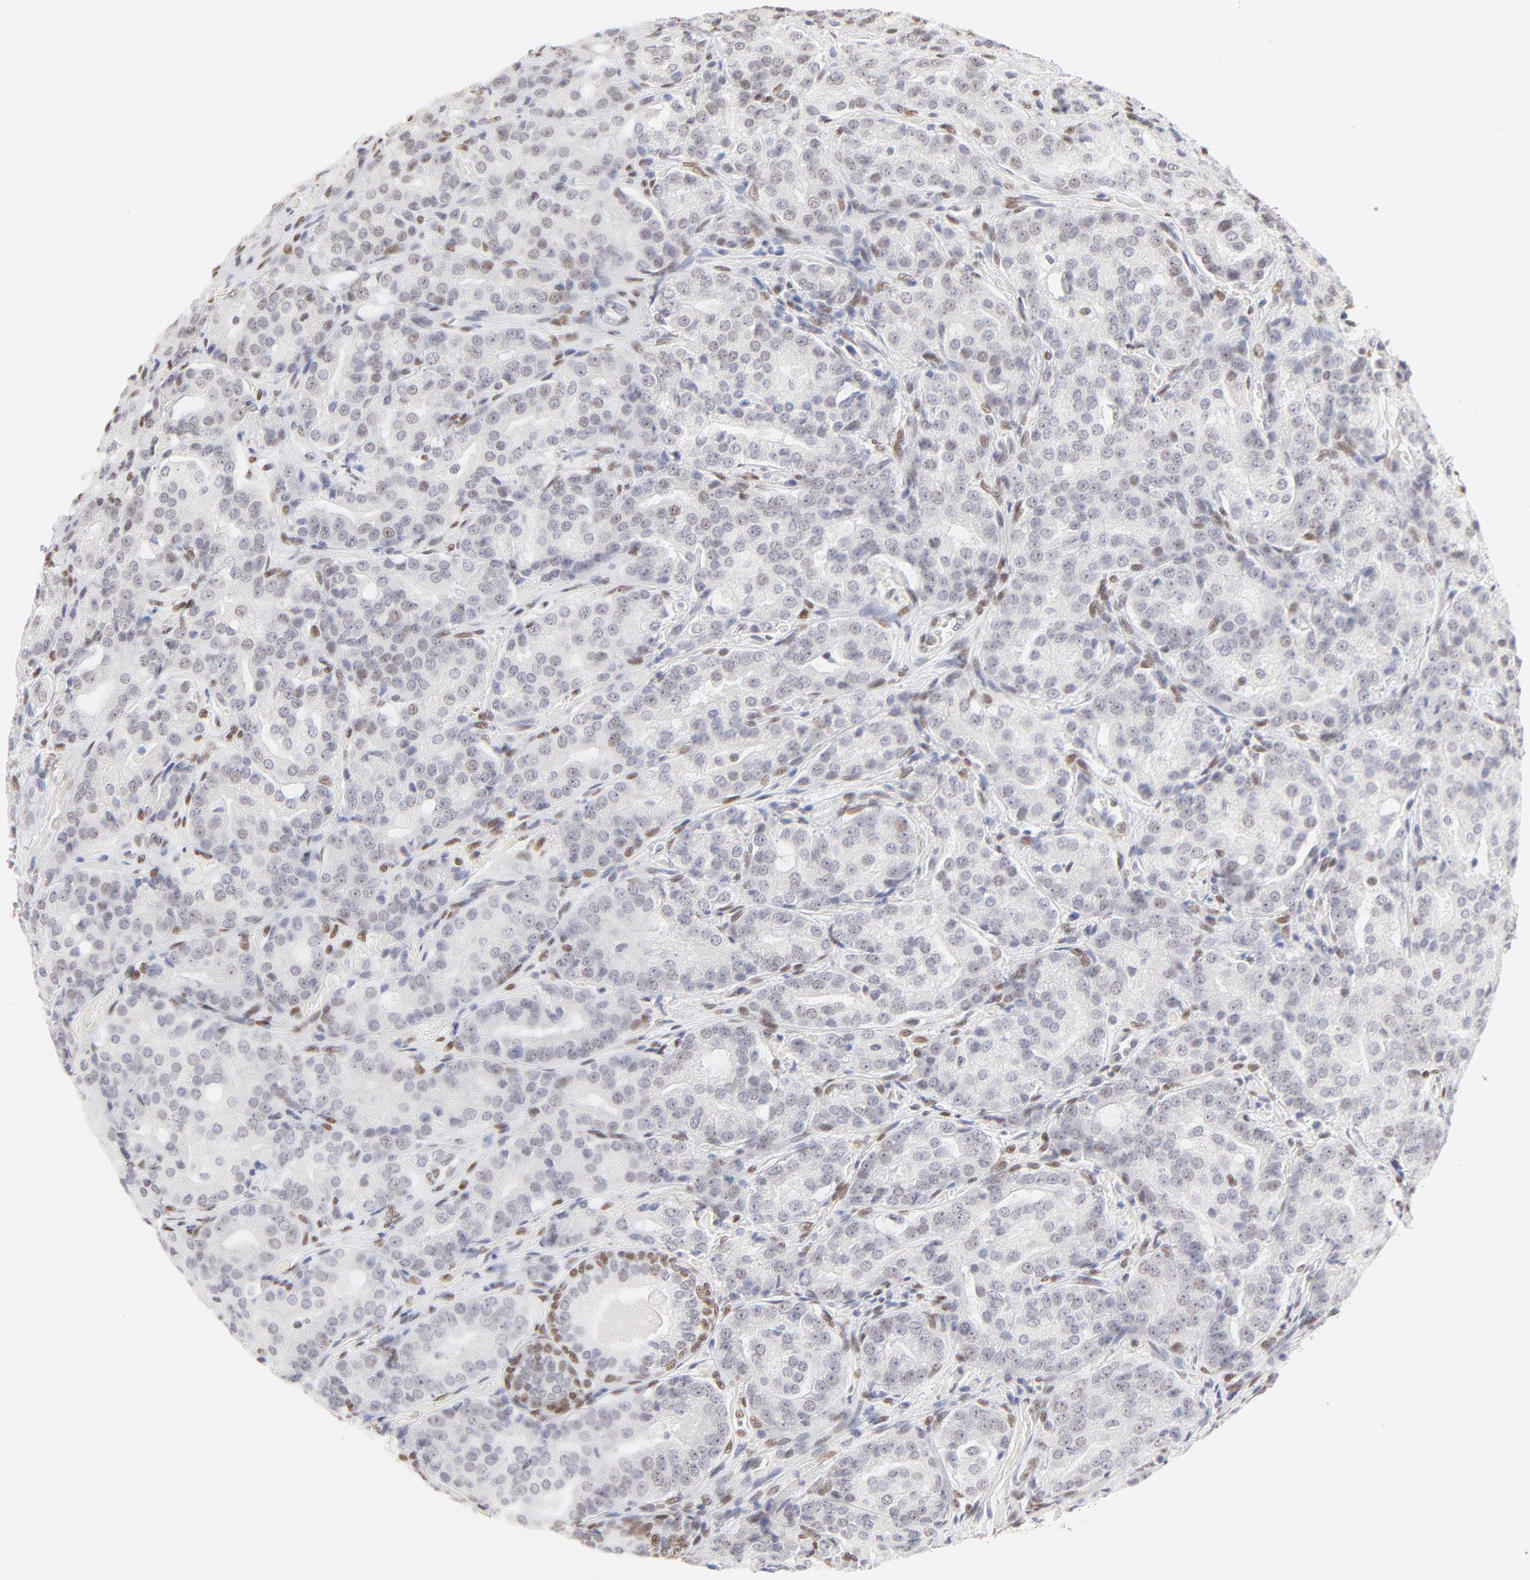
{"staining": {"intensity": "weak", "quantity": "<25%", "location": "nuclear"}, "tissue": "prostate cancer", "cell_type": "Tumor cells", "image_type": "cancer", "snomed": [{"axis": "morphology", "description": "Adenocarcinoma, High grade"}, {"axis": "topography", "description": "Prostate"}], "caption": "Prostate cancer was stained to show a protein in brown. There is no significant staining in tumor cells. (DAB (3,3'-diaminobenzidine) IHC visualized using brightfield microscopy, high magnification).", "gene": "PBX1", "patient": {"sex": "male", "age": 72}}